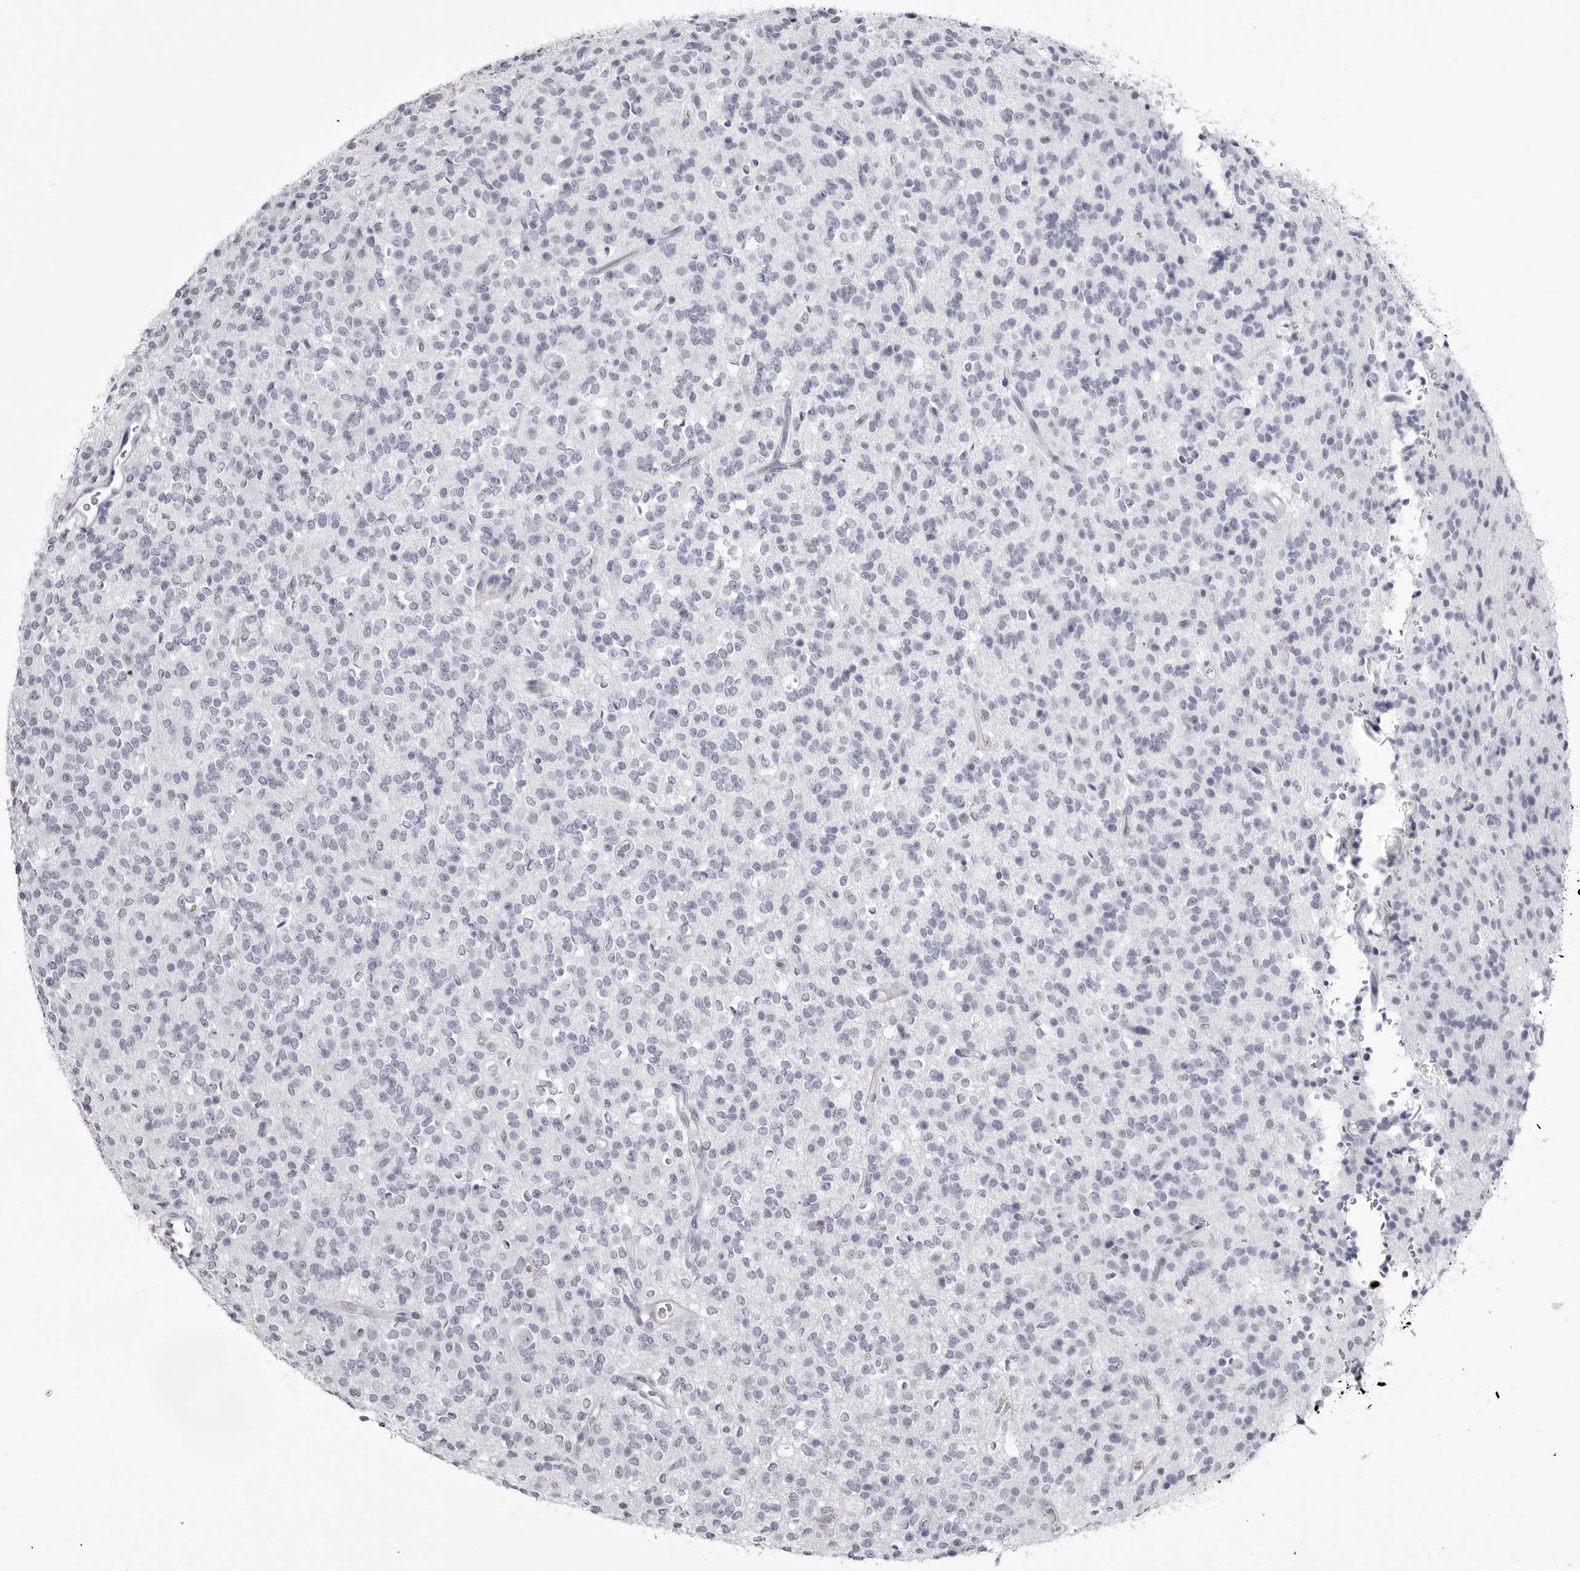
{"staining": {"intensity": "negative", "quantity": "none", "location": "none"}, "tissue": "glioma", "cell_type": "Tumor cells", "image_type": "cancer", "snomed": [{"axis": "morphology", "description": "Glioma, malignant, High grade"}, {"axis": "topography", "description": "Brain"}], "caption": "IHC micrograph of neoplastic tissue: human glioma stained with DAB demonstrates no significant protein positivity in tumor cells. (DAB (3,3'-diaminobenzidine) IHC, high magnification).", "gene": "COL26A1", "patient": {"sex": "male", "age": 34}}